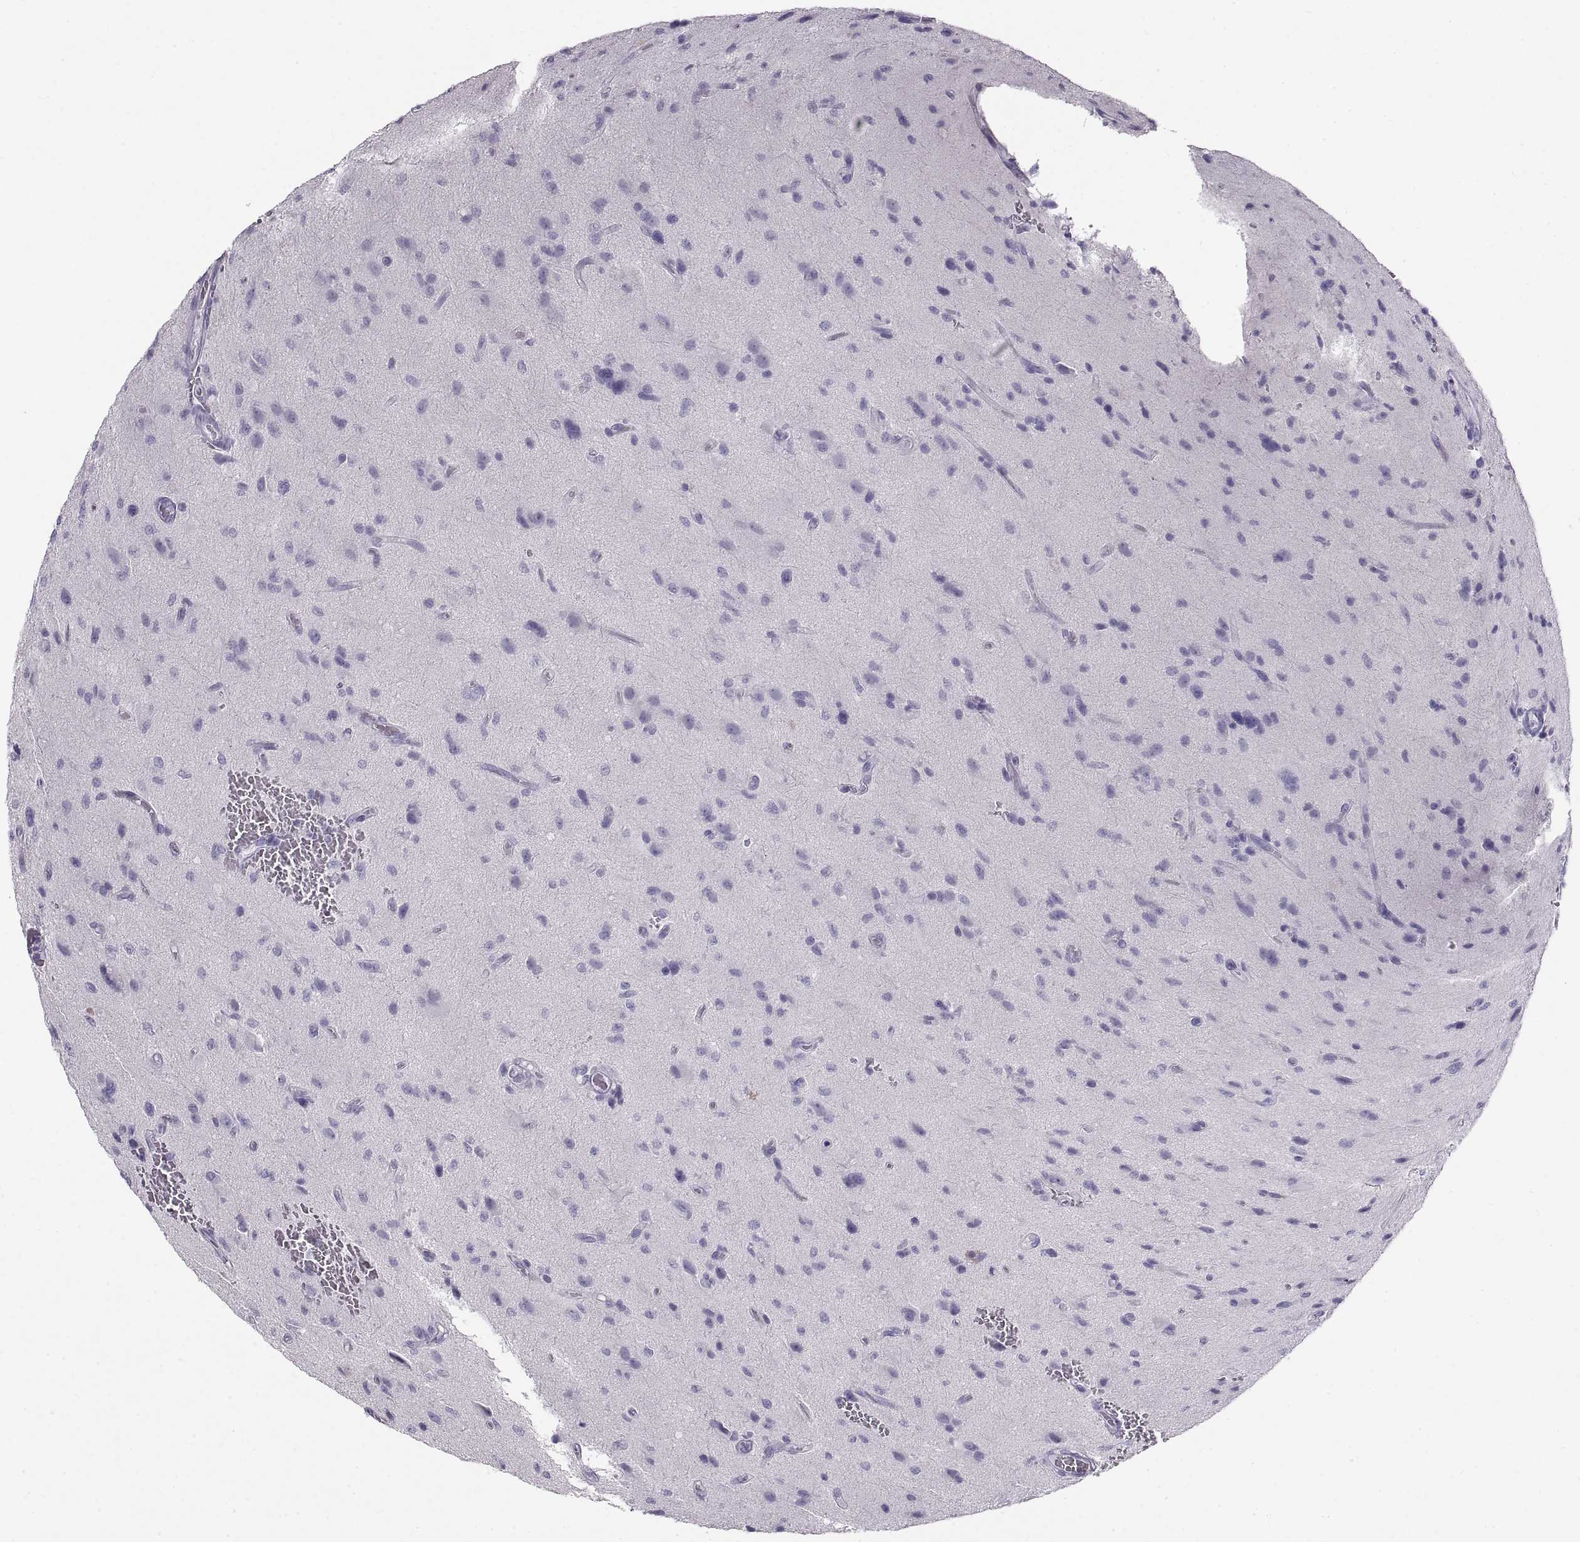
{"staining": {"intensity": "negative", "quantity": "none", "location": "none"}, "tissue": "glioma", "cell_type": "Tumor cells", "image_type": "cancer", "snomed": [{"axis": "morphology", "description": "Glioma, malignant, NOS"}, {"axis": "morphology", "description": "Glioma, malignant, High grade"}, {"axis": "topography", "description": "Brain"}], "caption": "Photomicrograph shows no significant protein expression in tumor cells of glioma. (Stains: DAB (3,3'-diaminobenzidine) IHC with hematoxylin counter stain, Microscopy: brightfield microscopy at high magnification).", "gene": "SEMG1", "patient": {"sex": "female", "age": 71}}